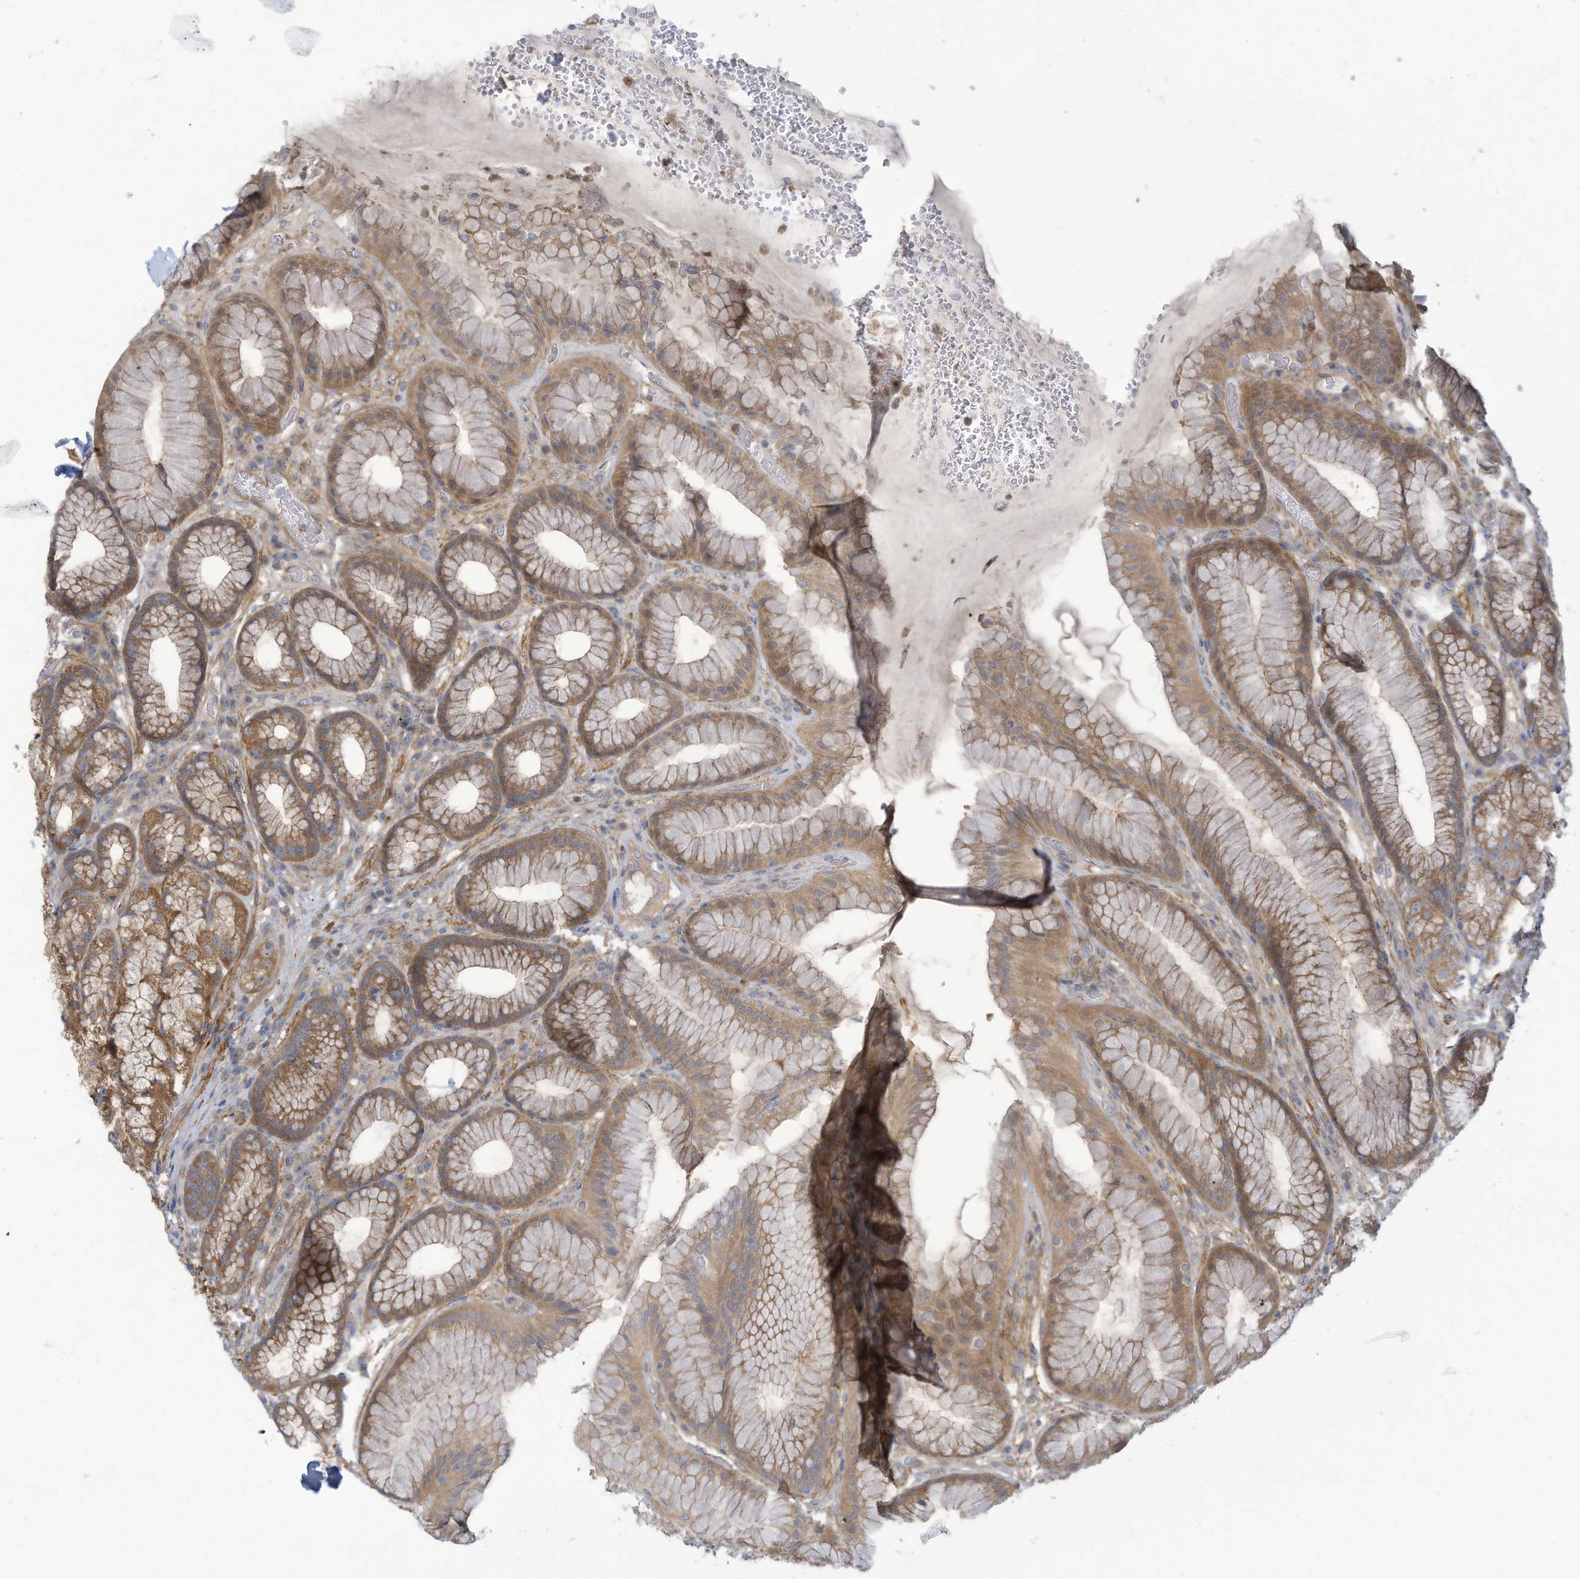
{"staining": {"intensity": "moderate", "quantity": ">75%", "location": "cytoplasmic/membranous"}, "tissue": "stomach", "cell_type": "Glandular cells", "image_type": "normal", "snomed": [{"axis": "morphology", "description": "Normal tissue, NOS"}, {"axis": "topography", "description": "Stomach"}], "caption": "Stomach stained with a brown dye reveals moderate cytoplasmic/membranous positive positivity in approximately >75% of glandular cells.", "gene": "ADI1", "patient": {"sex": "male", "age": 57}}